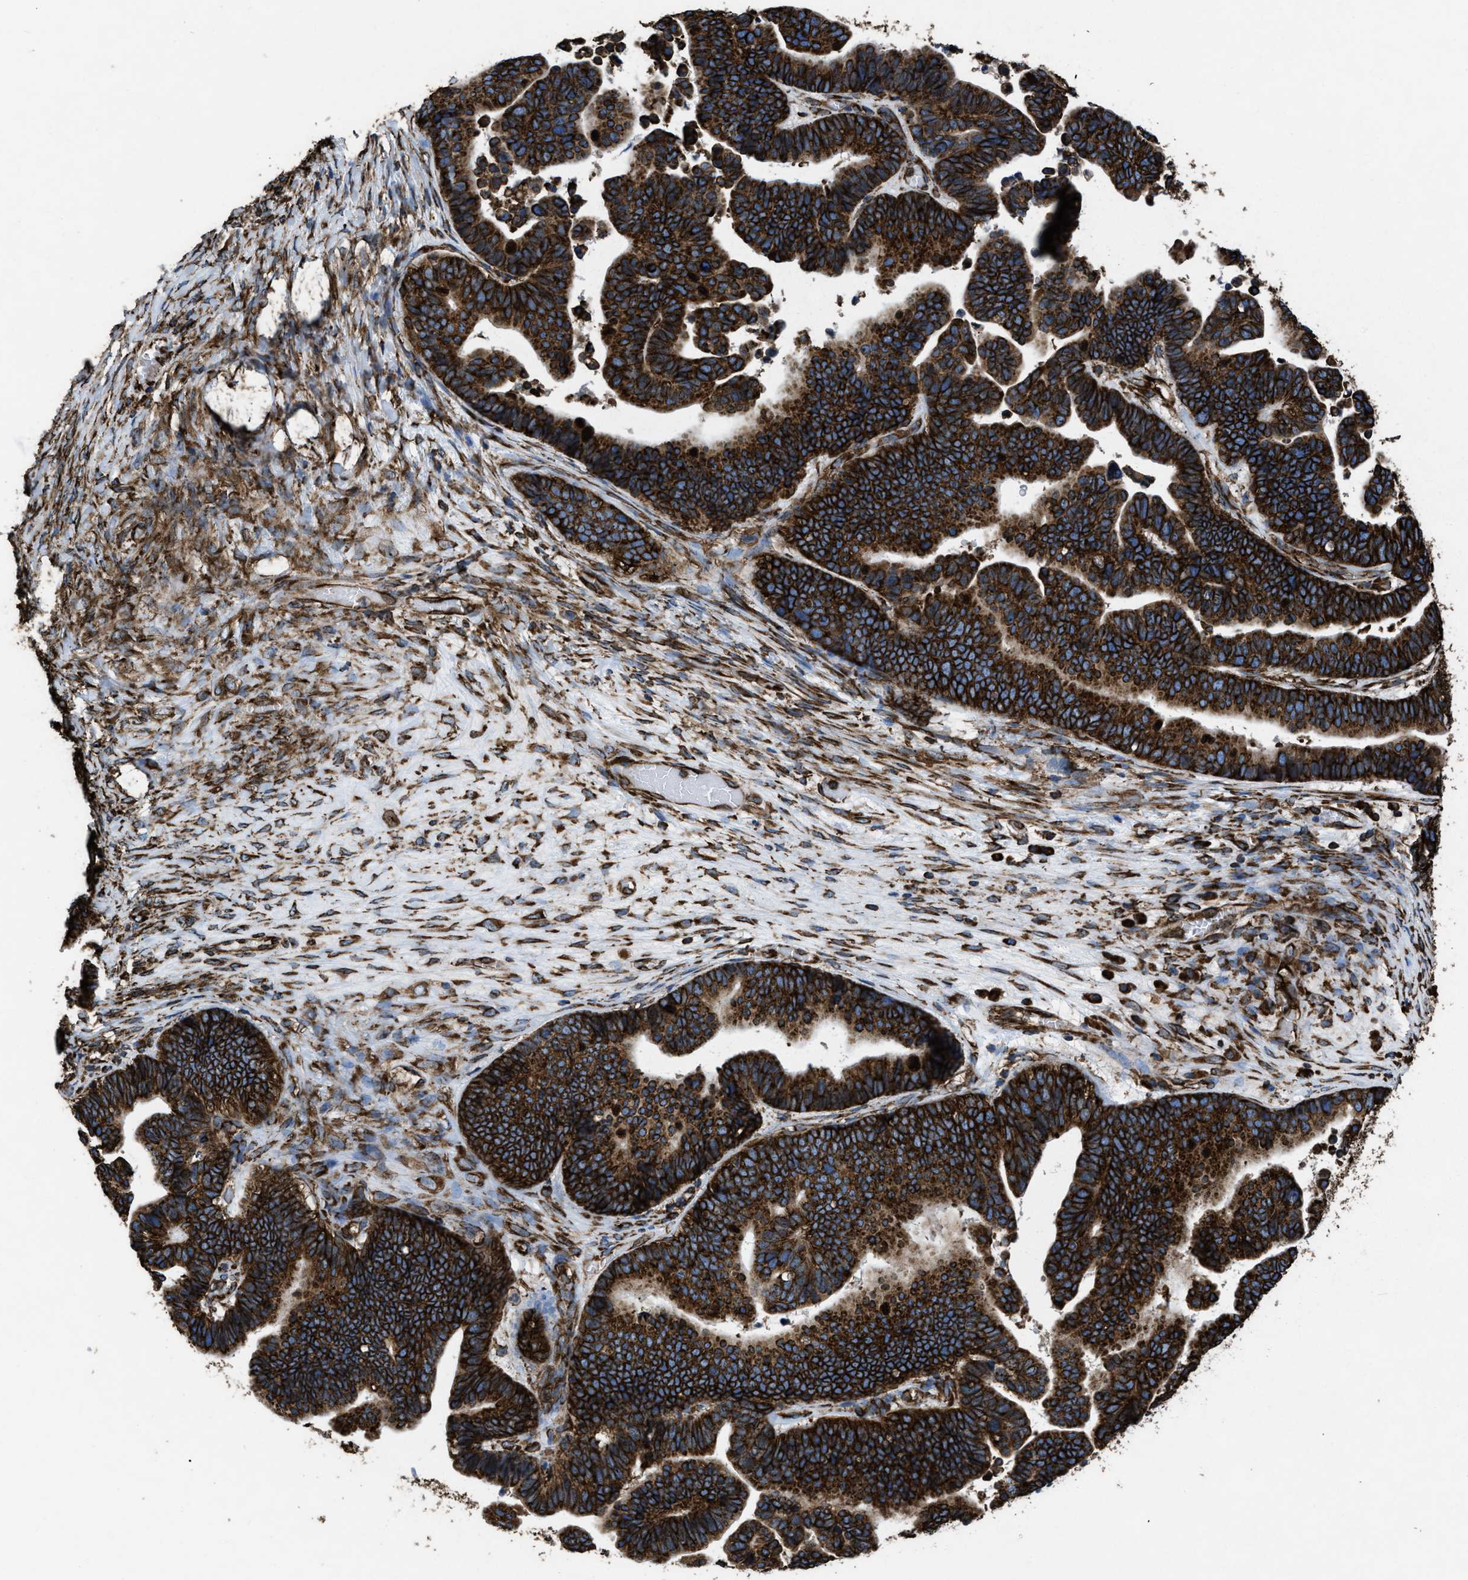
{"staining": {"intensity": "strong", "quantity": ">75%", "location": "cytoplasmic/membranous"}, "tissue": "ovarian cancer", "cell_type": "Tumor cells", "image_type": "cancer", "snomed": [{"axis": "morphology", "description": "Cystadenocarcinoma, serous, NOS"}, {"axis": "topography", "description": "Ovary"}], "caption": "Strong cytoplasmic/membranous protein staining is seen in approximately >75% of tumor cells in ovarian cancer (serous cystadenocarcinoma).", "gene": "CAPRIN1", "patient": {"sex": "female", "age": 56}}